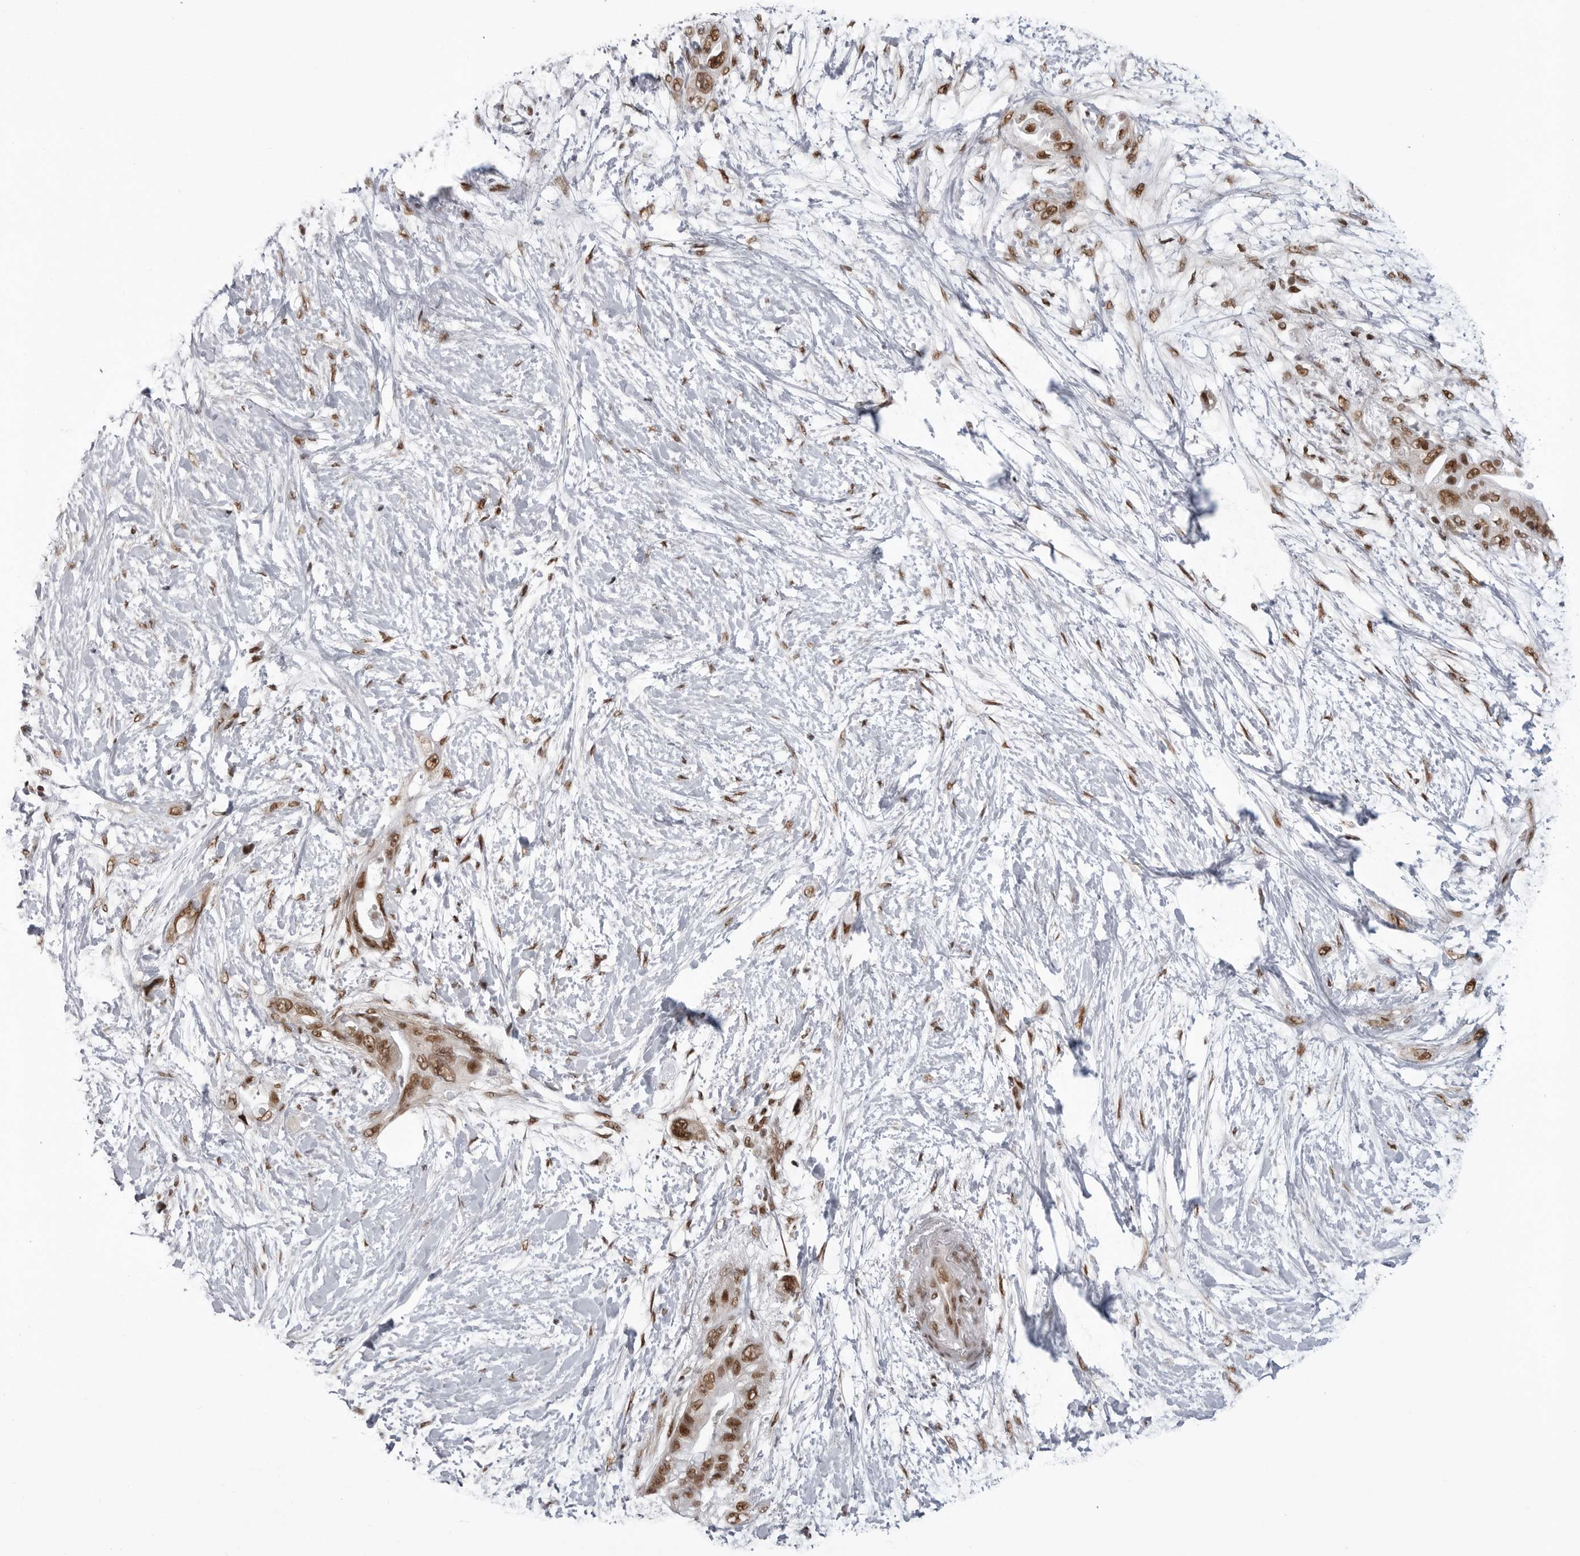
{"staining": {"intensity": "moderate", "quantity": ">75%", "location": "nuclear"}, "tissue": "pancreatic cancer", "cell_type": "Tumor cells", "image_type": "cancer", "snomed": [{"axis": "morphology", "description": "Adenocarcinoma, NOS"}, {"axis": "topography", "description": "Pancreas"}], "caption": "Tumor cells show medium levels of moderate nuclear staining in about >75% of cells in pancreatic cancer (adenocarcinoma). (DAB (3,3'-diaminobenzidine) IHC with brightfield microscopy, high magnification).", "gene": "RNF26", "patient": {"sex": "male", "age": 53}}